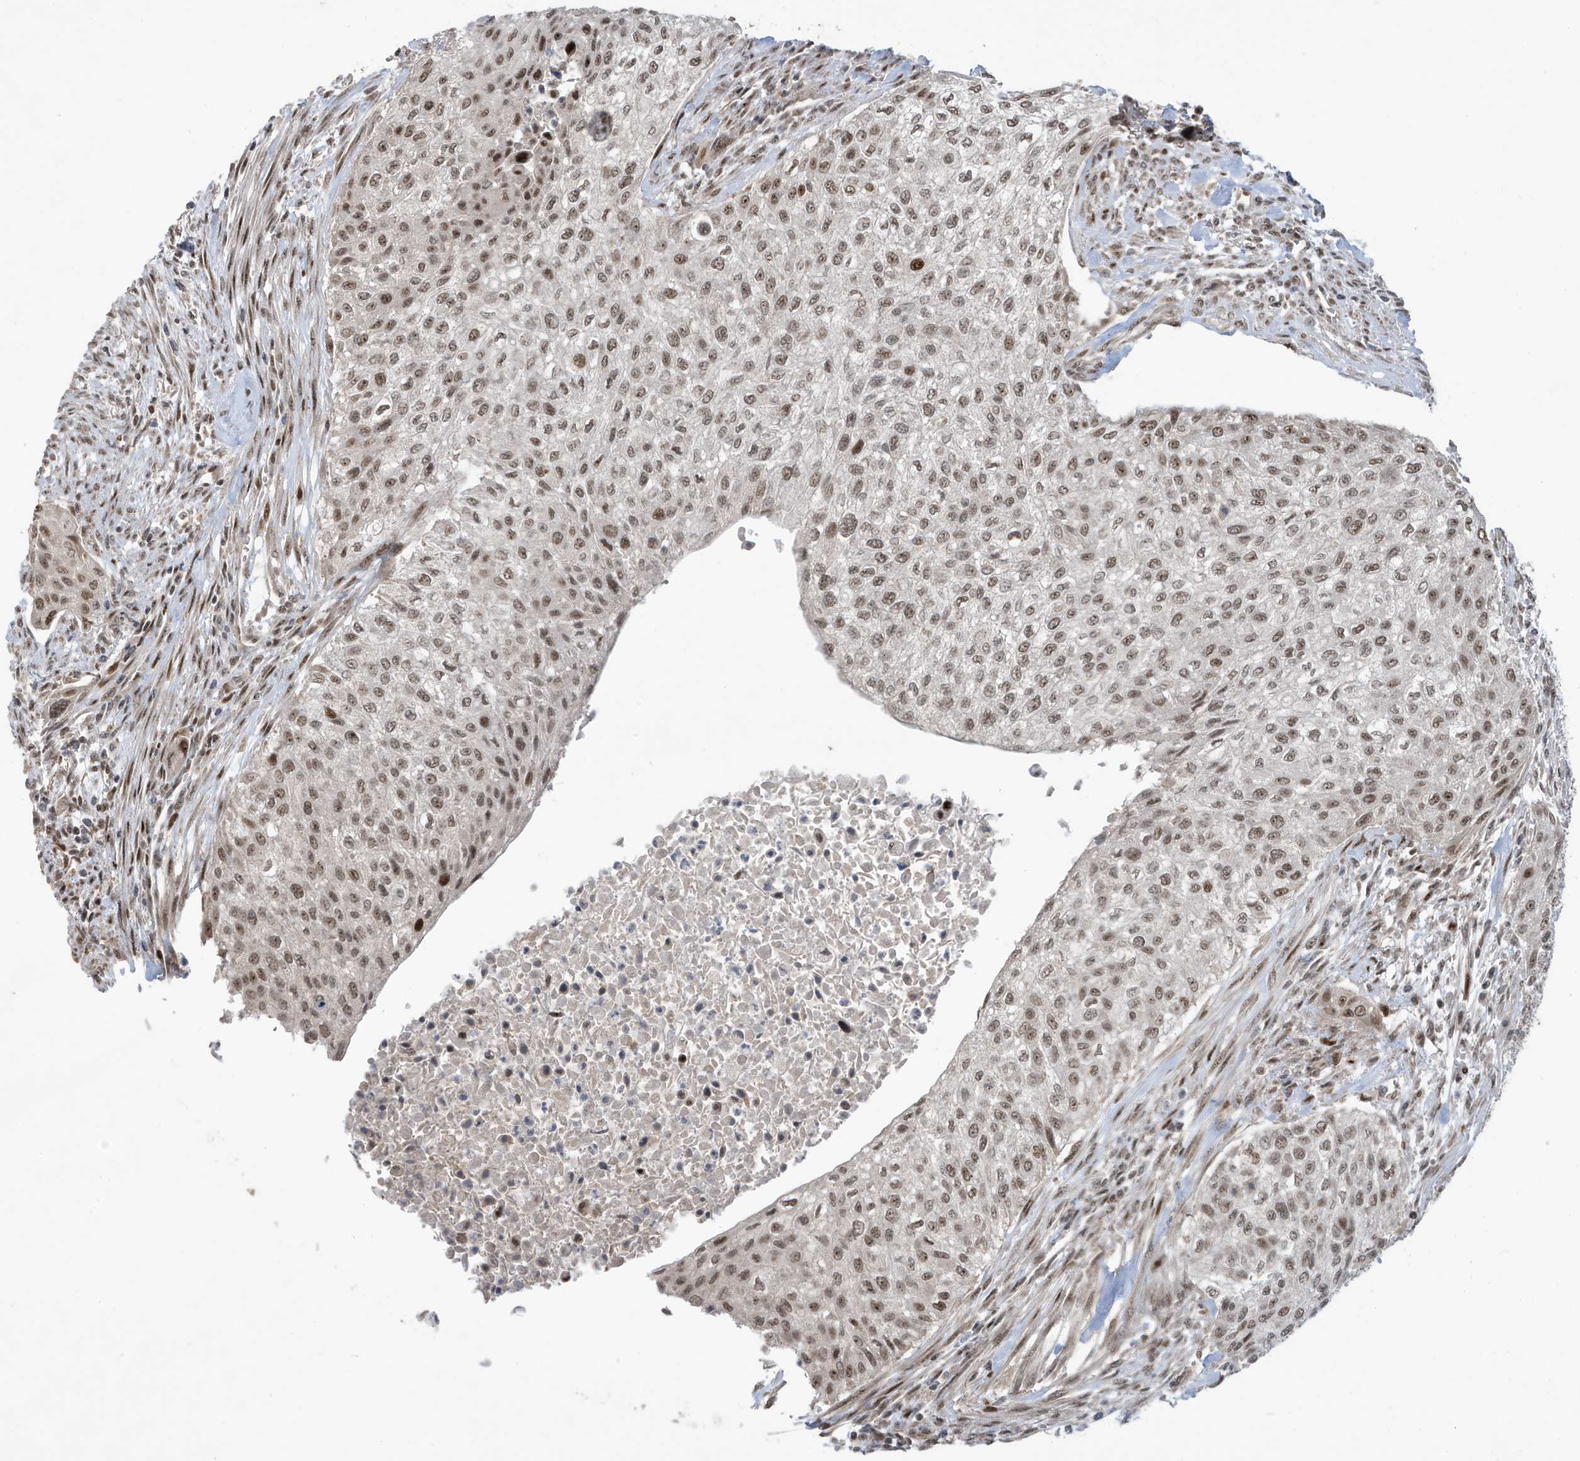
{"staining": {"intensity": "moderate", "quantity": ">75%", "location": "nuclear"}, "tissue": "urothelial cancer", "cell_type": "Tumor cells", "image_type": "cancer", "snomed": [{"axis": "morphology", "description": "Urothelial carcinoma, High grade"}, {"axis": "topography", "description": "Urinary bladder"}], "caption": "Urothelial cancer stained with IHC displays moderate nuclear staining in approximately >75% of tumor cells. (brown staining indicates protein expression, while blue staining denotes nuclei).", "gene": "FAM9B", "patient": {"sex": "male", "age": 35}}